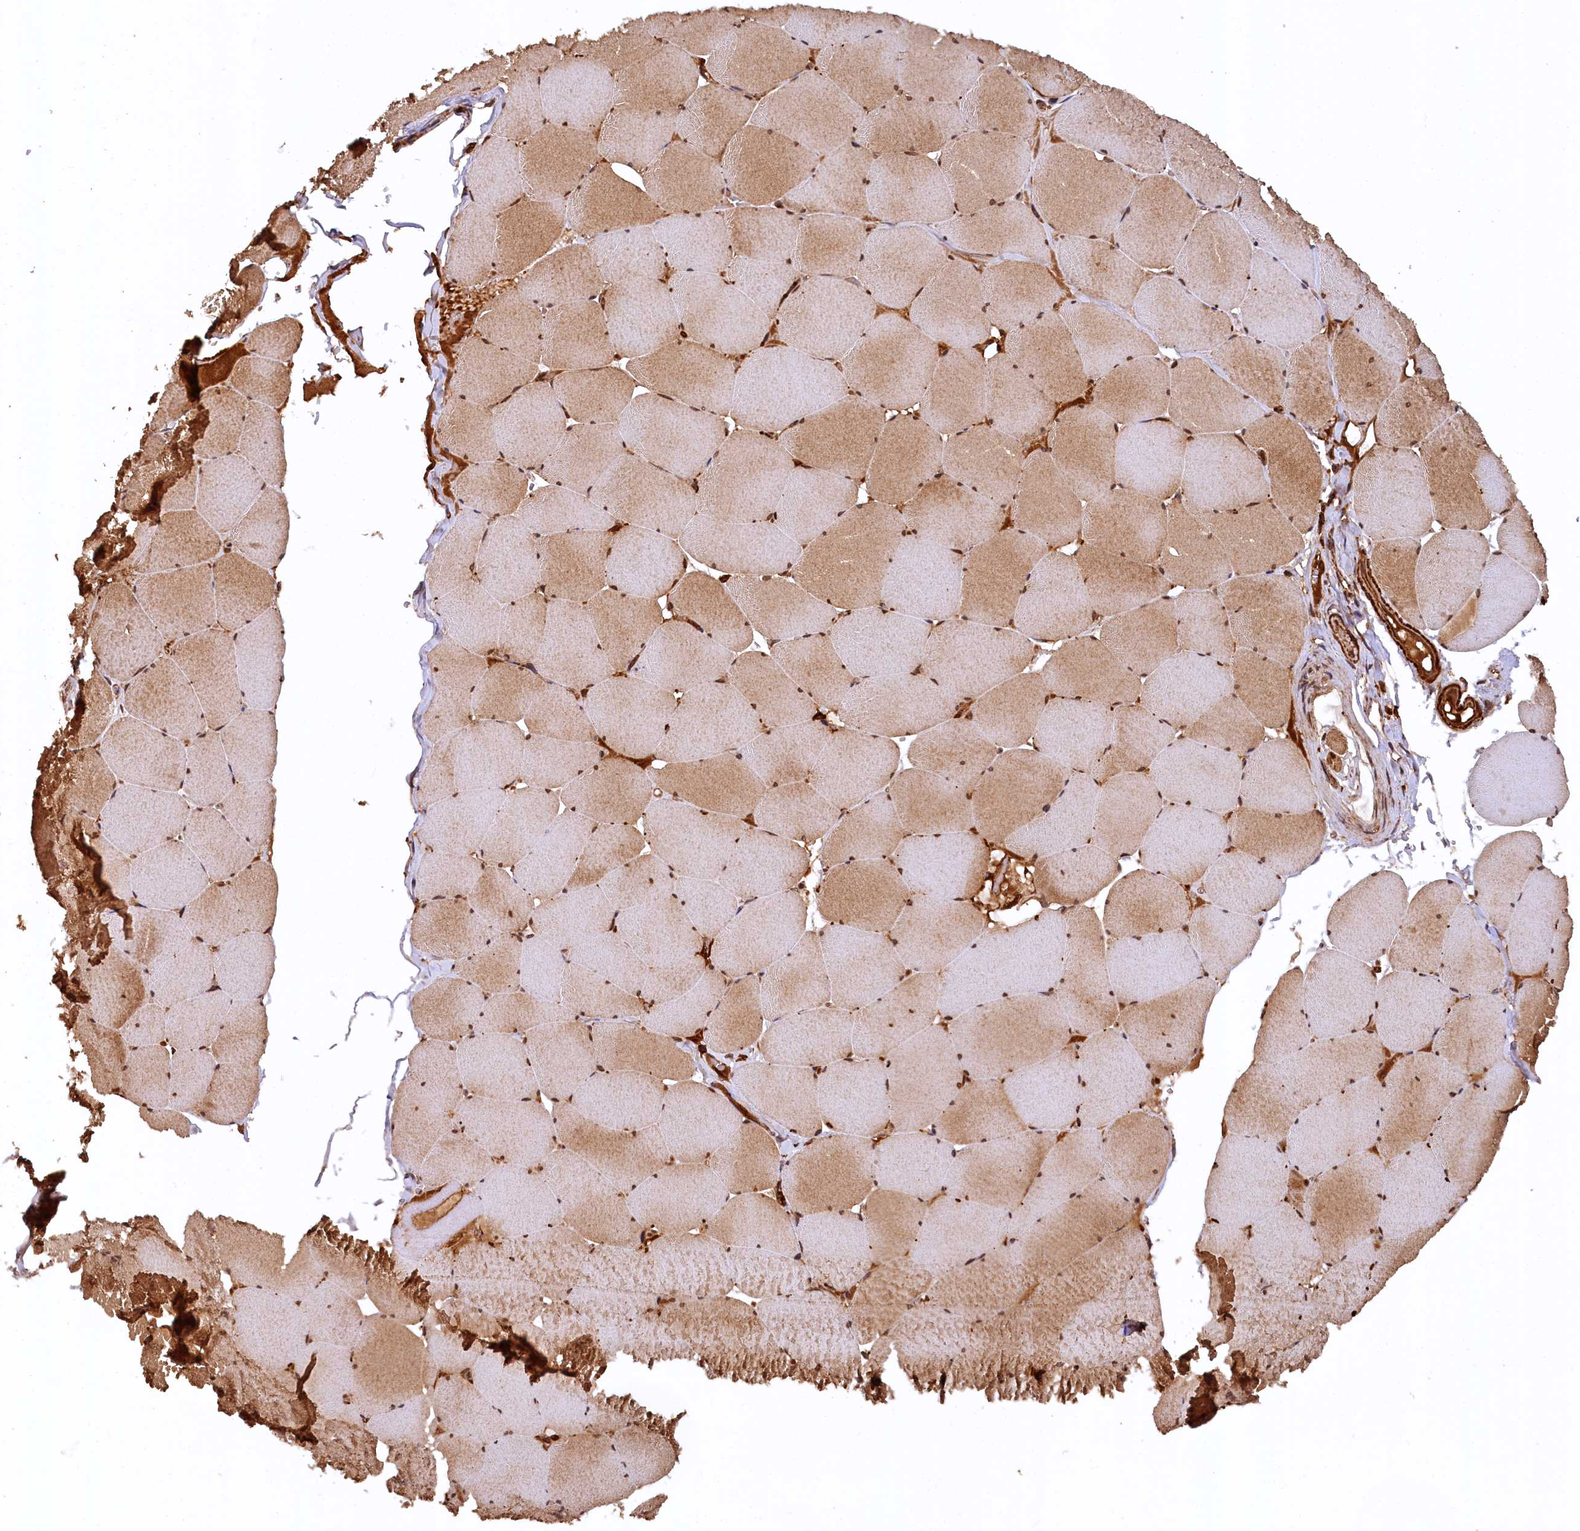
{"staining": {"intensity": "strong", "quantity": ">75%", "location": "cytoplasmic/membranous"}, "tissue": "skeletal muscle", "cell_type": "Myocytes", "image_type": "normal", "snomed": [{"axis": "morphology", "description": "Normal tissue, NOS"}, {"axis": "topography", "description": "Skeletal muscle"}, {"axis": "topography", "description": "Head-Neck"}], "caption": "IHC micrograph of normal skeletal muscle stained for a protein (brown), which shows high levels of strong cytoplasmic/membranous positivity in about >75% of myocytes.", "gene": "STUB1", "patient": {"sex": "male", "age": 66}}